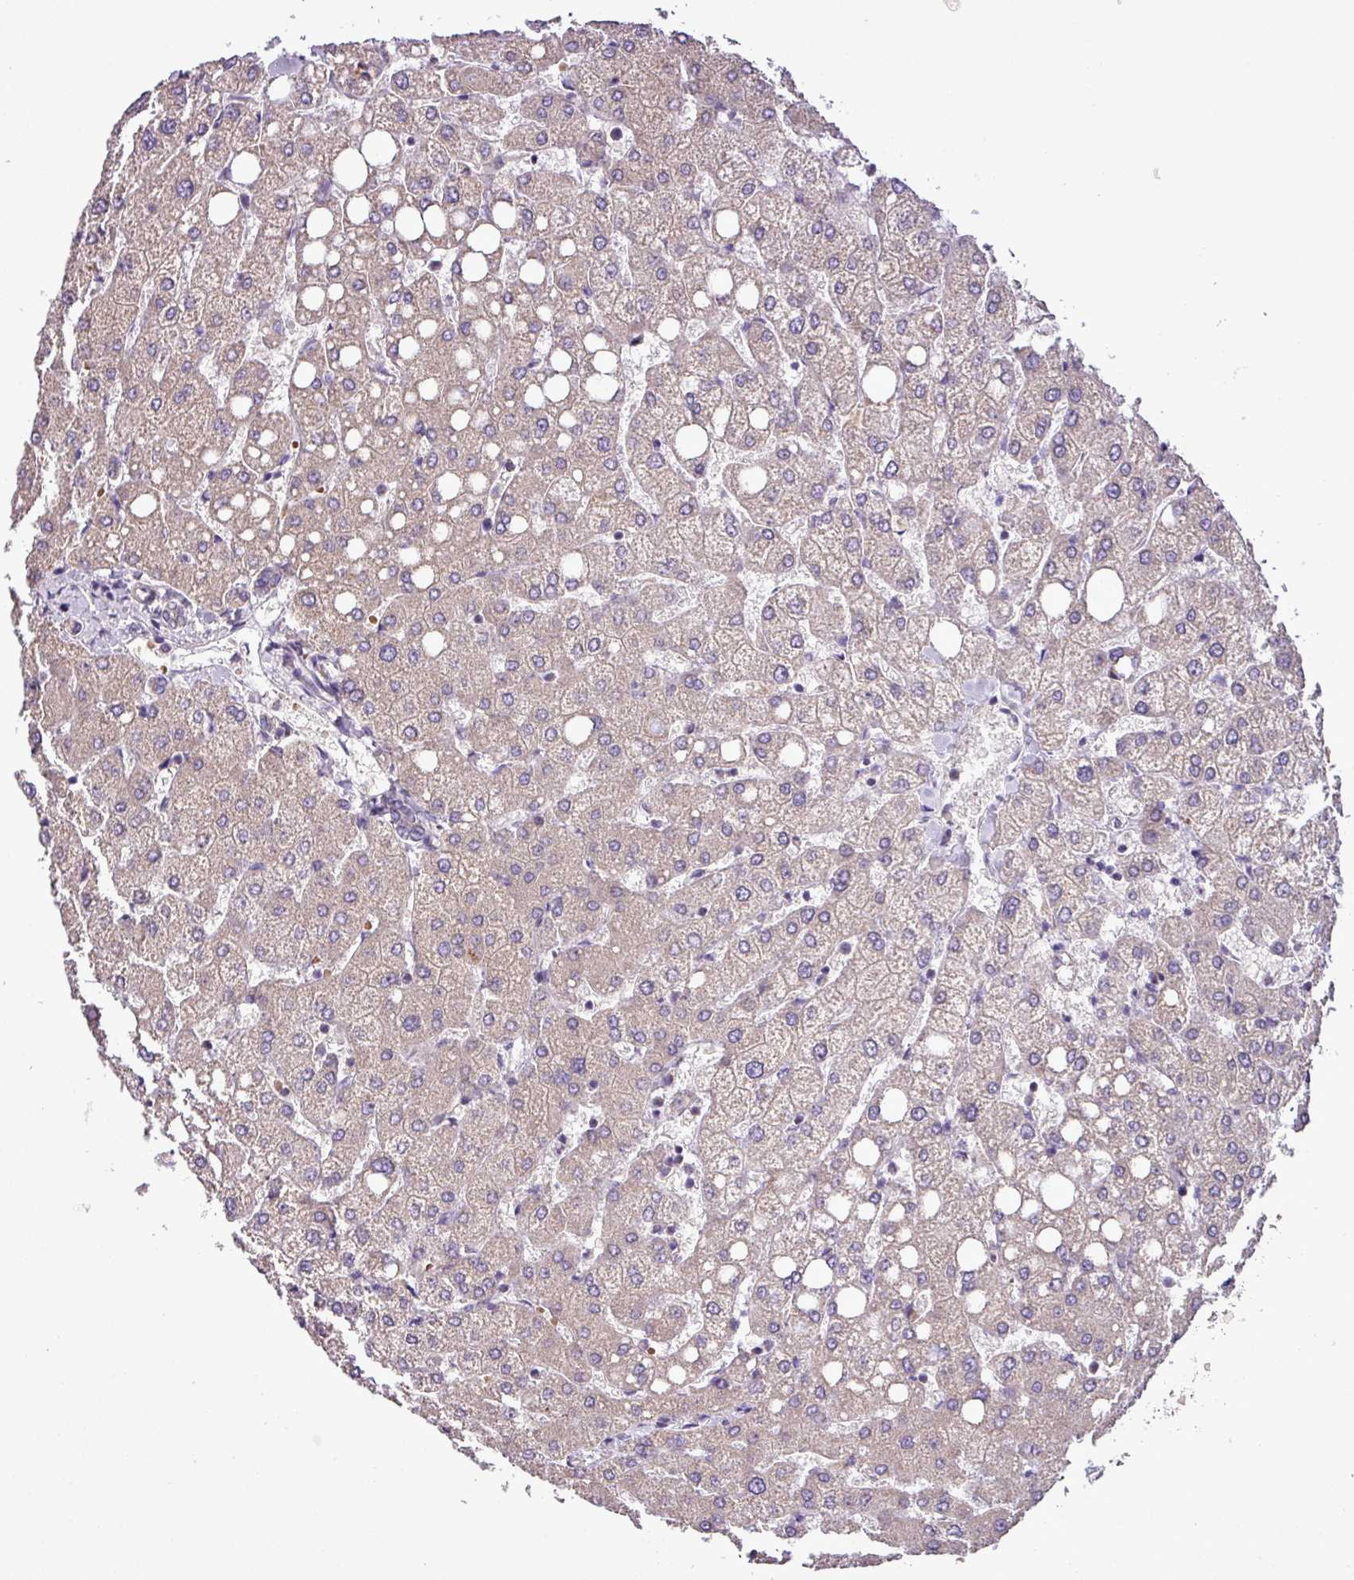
{"staining": {"intensity": "negative", "quantity": "none", "location": "none"}, "tissue": "liver", "cell_type": "Cholangiocytes", "image_type": "normal", "snomed": [{"axis": "morphology", "description": "Normal tissue, NOS"}, {"axis": "topography", "description": "Liver"}], "caption": "Photomicrograph shows no significant protein positivity in cholangiocytes of normal liver. (IHC, brightfield microscopy, high magnification).", "gene": "FAM183A", "patient": {"sex": "female", "age": 54}}